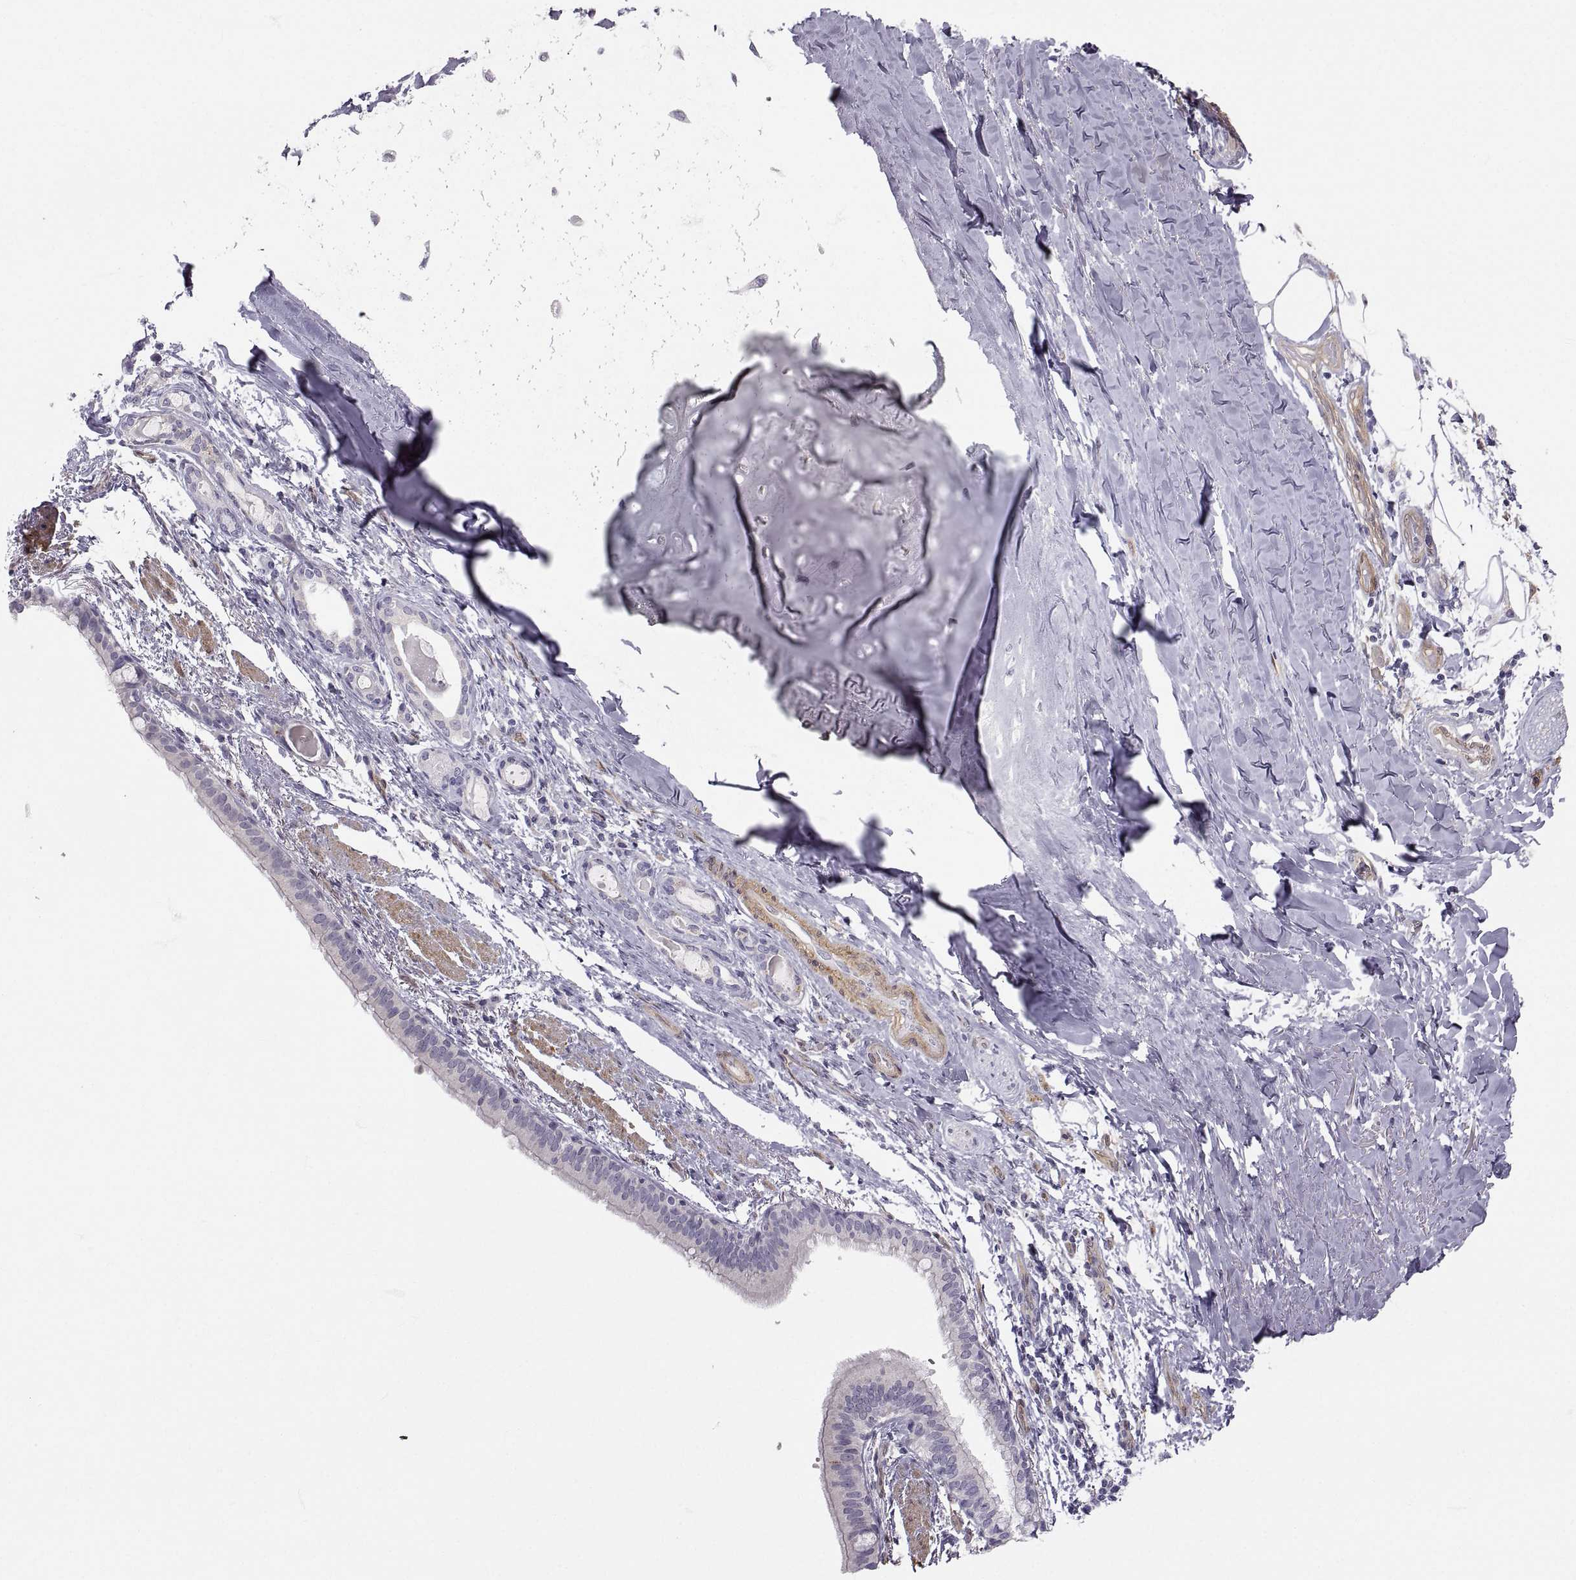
{"staining": {"intensity": "negative", "quantity": "none", "location": "none"}, "tissue": "bronchus", "cell_type": "Respiratory epithelial cells", "image_type": "normal", "snomed": [{"axis": "morphology", "description": "Normal tissue, NOS"}, {"axis": "morphology", "description": "Squamous cell carcinoma, NOS"}, {"axis": "topography", "description": "Bronchus"}, {"axis": "topography", "description": "Lung"}], "caption": "High power microscopy micrograph of an immunohistochemistry photomicrograph of normal bronchus, revealing no significant staining in respiratory epithelial cells. Brightfield microscopy of IHC stained with DAB (brown) and hematoxylin (blue), captured at high magnification.", "gene": "PGM5", "patient": {"sex": "male", "age": 69}}